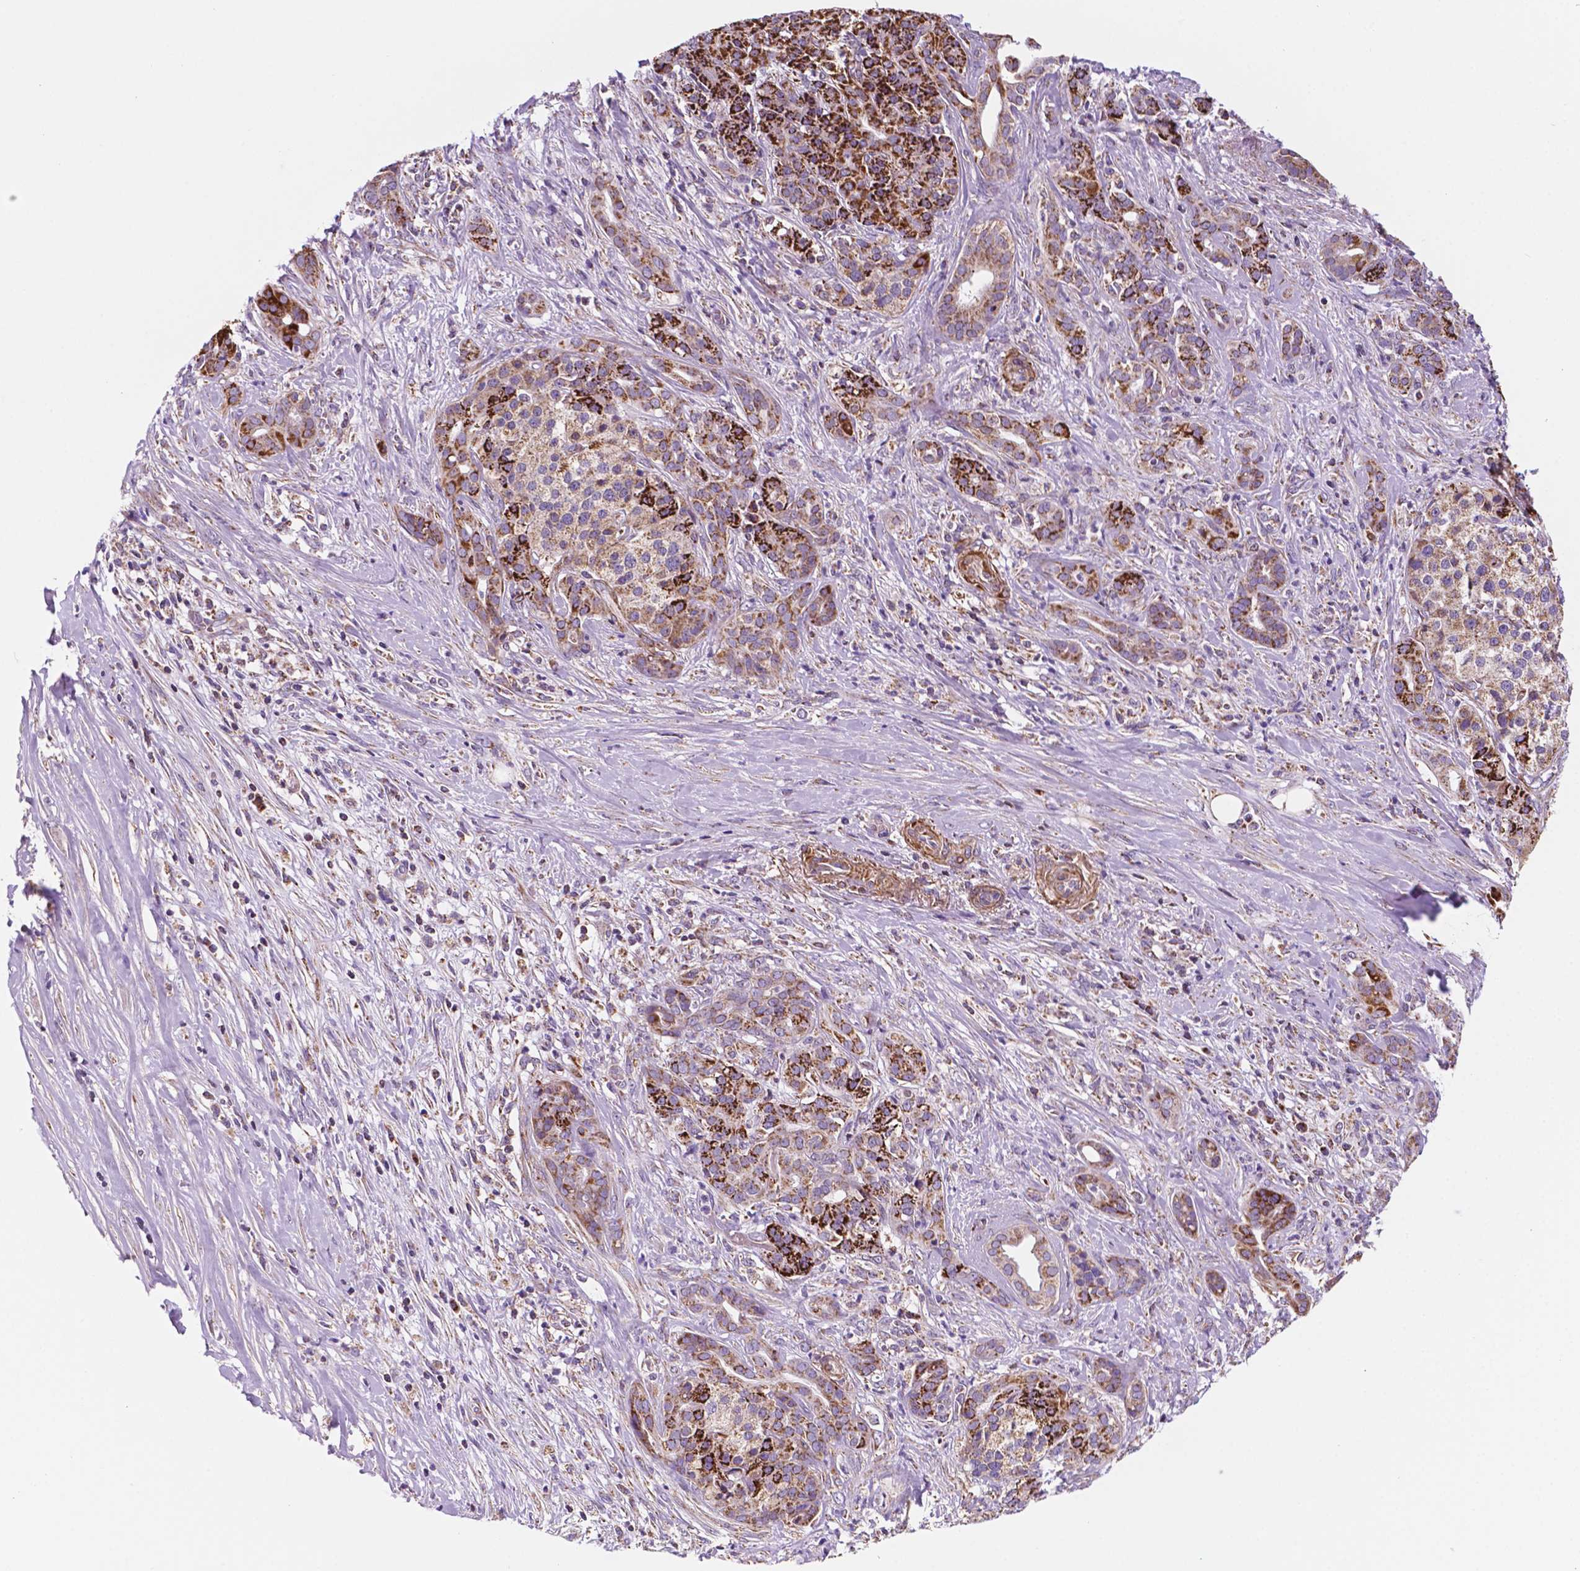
{"staining": {"intensity": "strong", "quantity": ">75%", "location": "cytoplasmic/membranous"}, "tissue": "pancreatic cancer", "cell_type": "Tumor cells", "image_type": "cancer", "snomed": [{"axis": "morphology", "description": "Normal tissue, NOS"}, {"axis": "morphology", "description": "Inflammation, NOS"}, {"axis": "morphology", "description": "Adenocarcinoma, NOS"}, {"axis": "topography", "description": "Pancreas"}], "caption": "A histopathology image of pancreatic cancer (adenocarcinoma) stained for a protein reveals strong cytoplasmic/membranous brown staining in tumor cells.", "gene": "GEMIN4", "patient": {"sex": "male", "age": 57}}